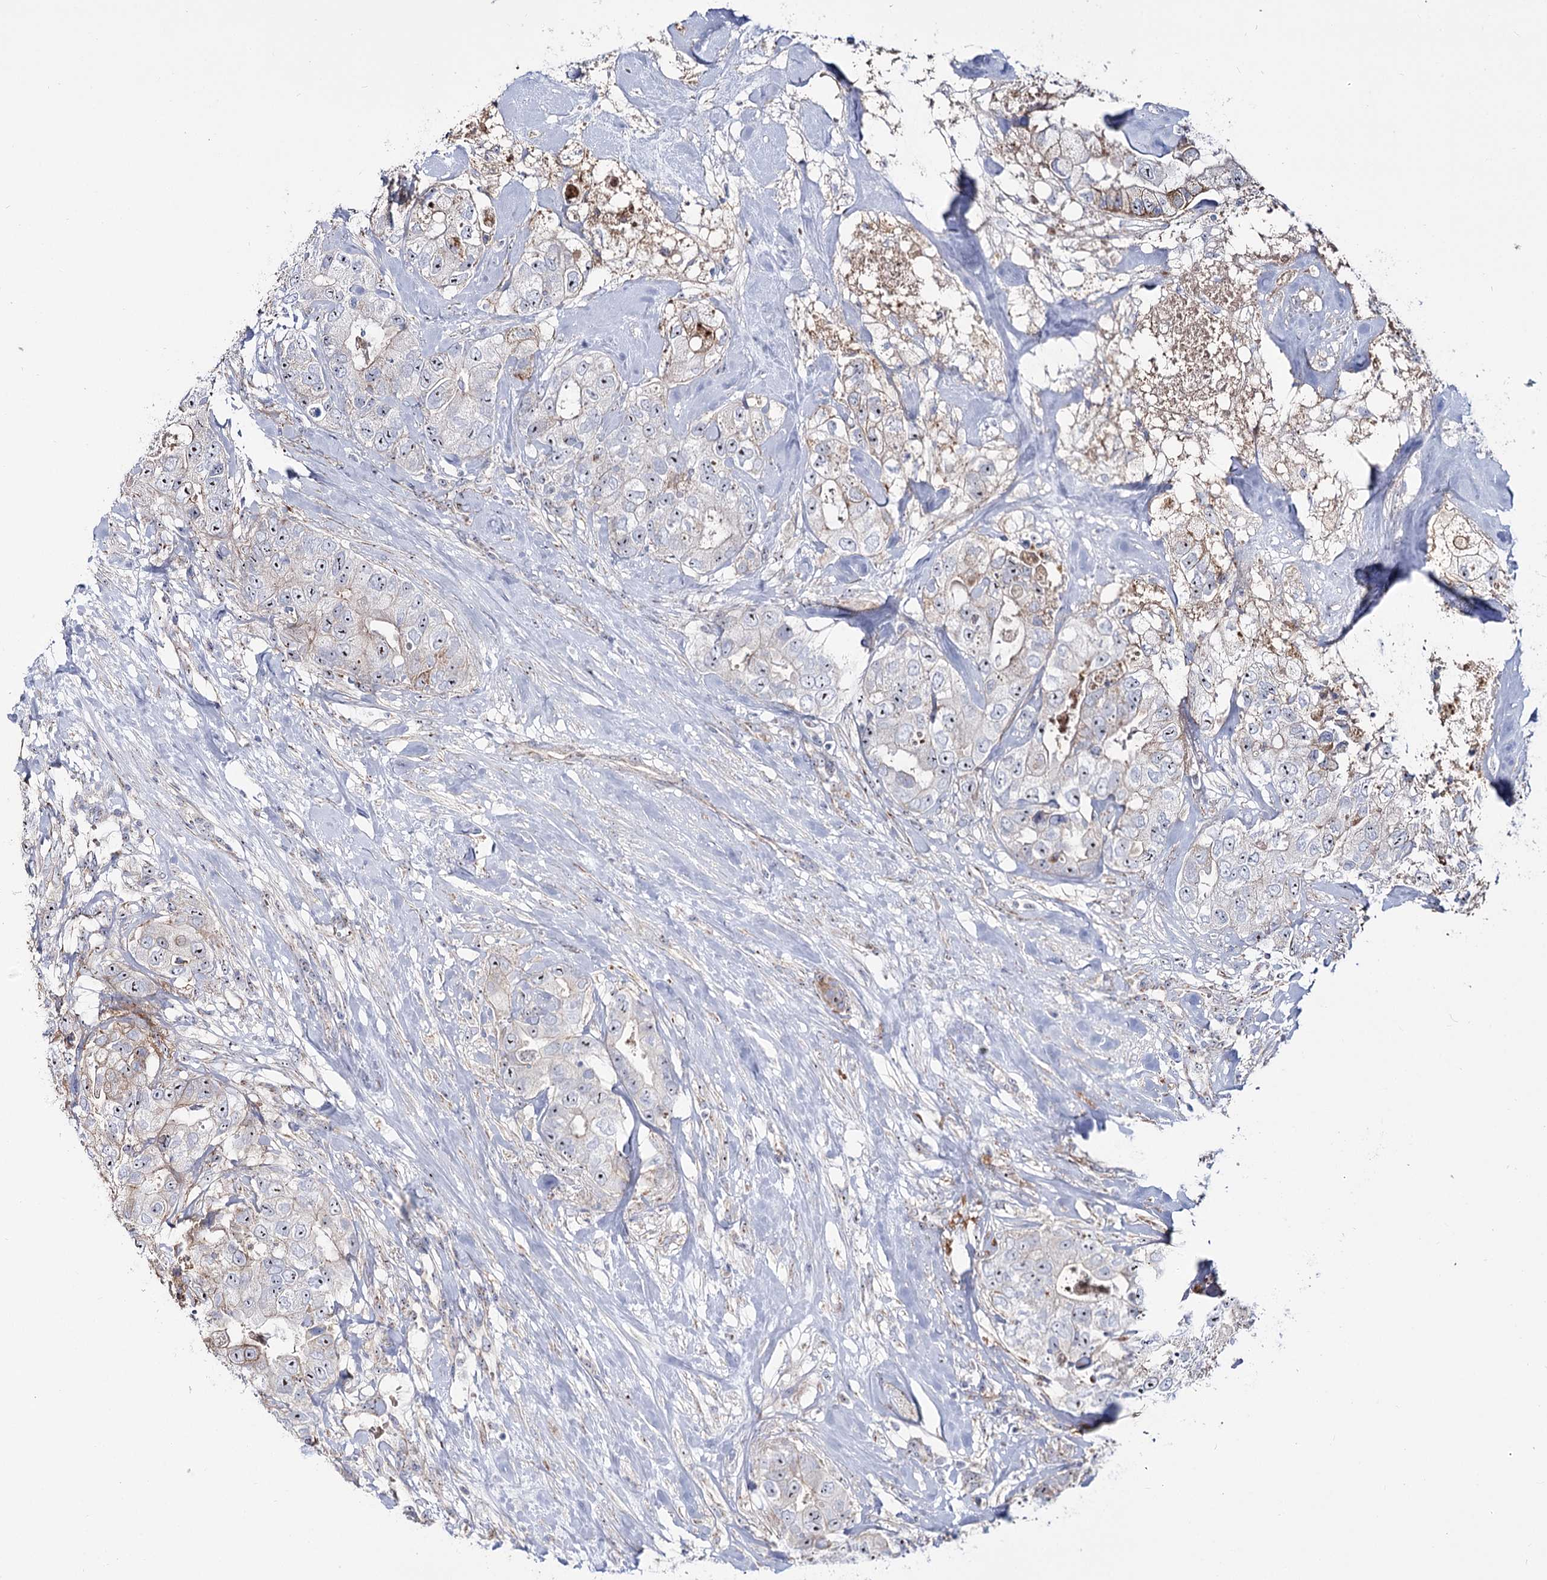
{"staining": {"intensity": "moderate", "quantity": "25%-75%", "location": "nuclear"}, "tissue": "breast cancer", "cell_type": "Tumor cells", "image_type": "cancer", "snomed": [{"axis": "morphology", "description": "Duct carcinoma"}, {"axis": "topography", "description": "Breast"}], "caption": "Immunohistochemical staining of human breast cancer exhibits medium levels of moderate nuclear protein positivity in about 25%-75% of tumor cells.", "gene": "SUOX", "patient": {"sex": "female", "age": 62}}